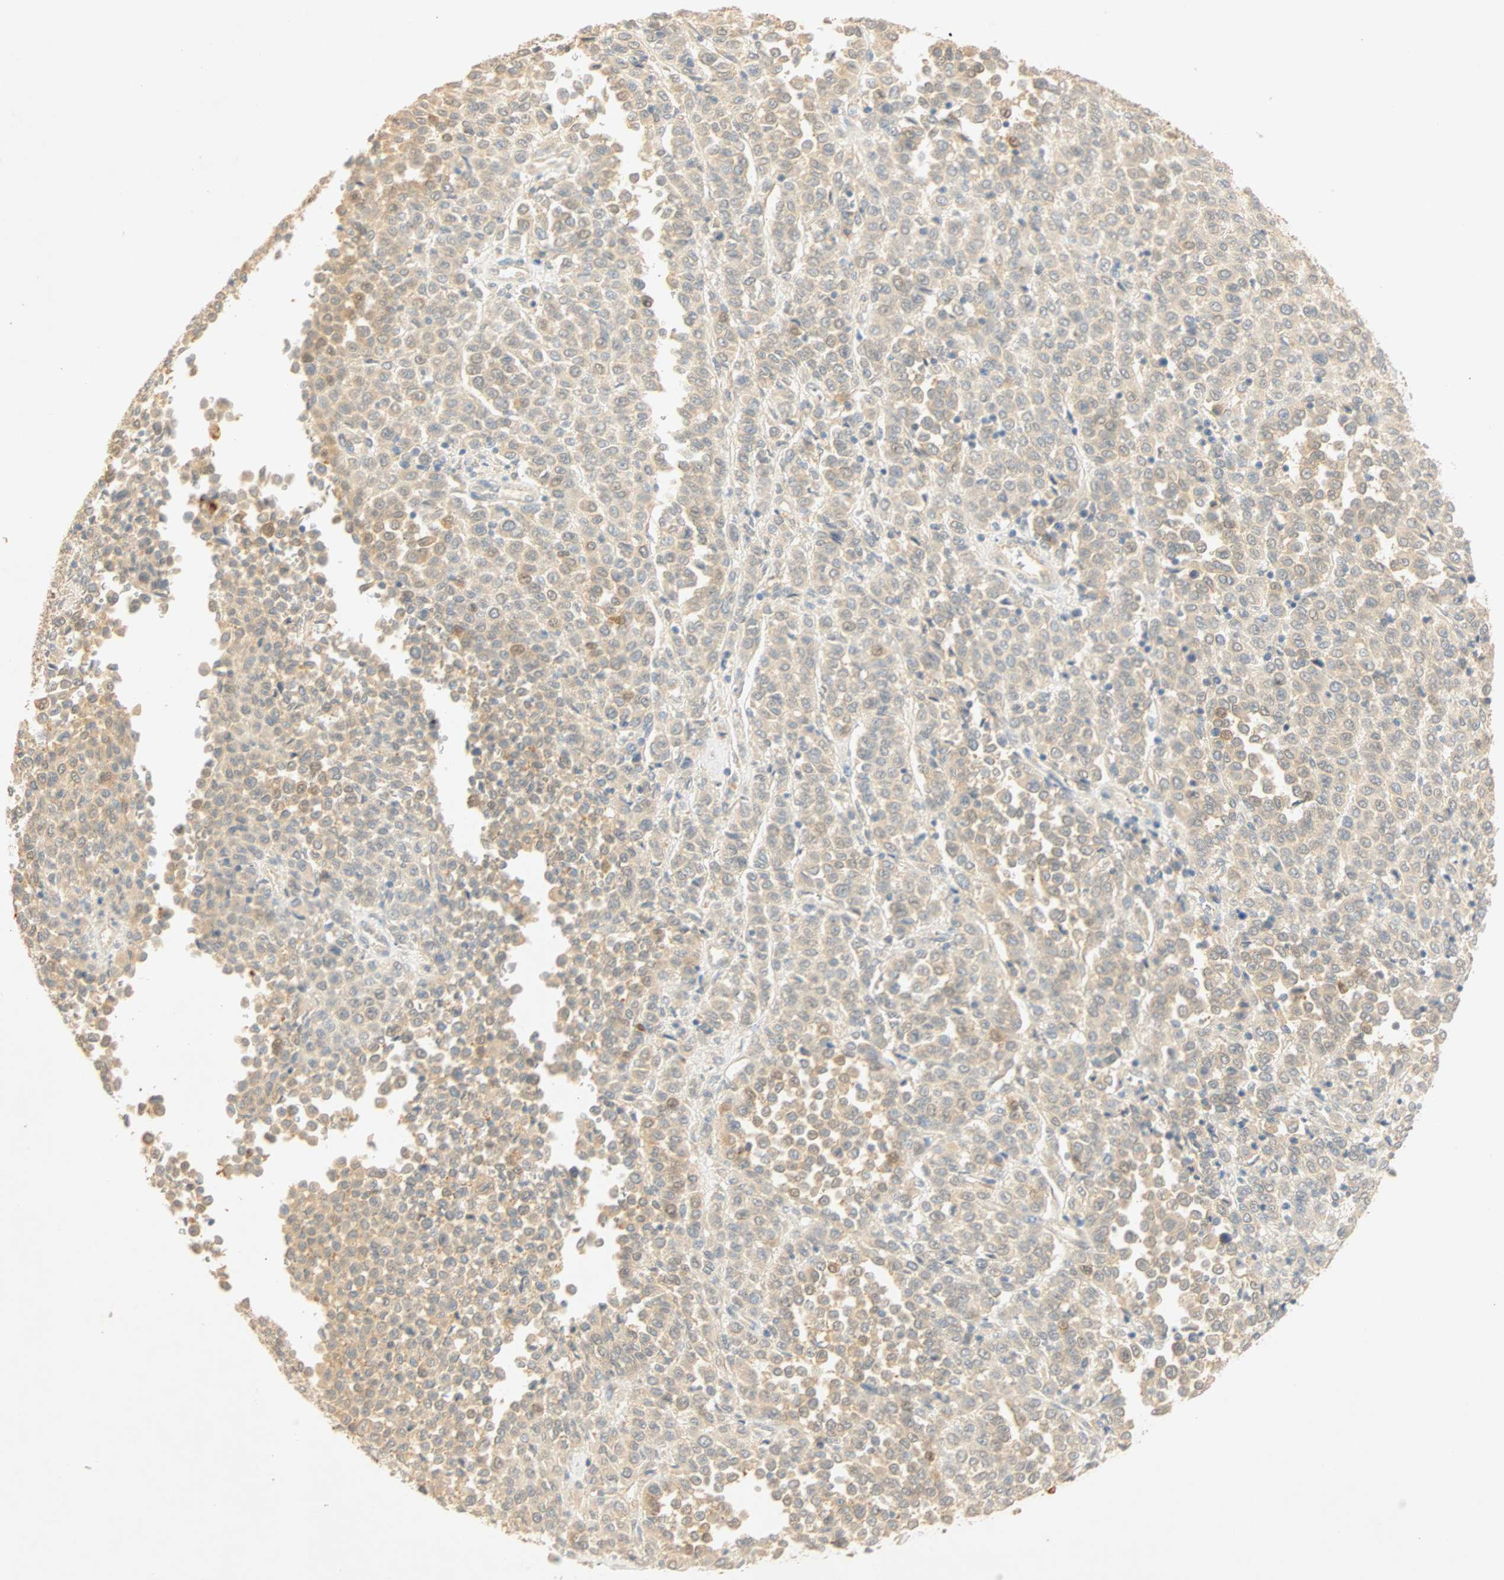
{"staining": {"intensity": "weak", "quantity": ">75%", "location": "cytoplasmic/membranous"}, "tissue": "melanoma", "cell_type": "Tumor cells", "image_type": "cancer", "snomed": [{"axis": "morphology", "description": "Malignant melanoma, Metastatic site"}, {"axis": "topography", "description": "Pancreas"}], "caption": "Melanoma stained with a brown dye exhibits weak cytoplasmic/membranous positive positivity in about >75% of tumor cells.", "gene": "SELENBP1", "patient": {"sex": "female", "age": 30}}